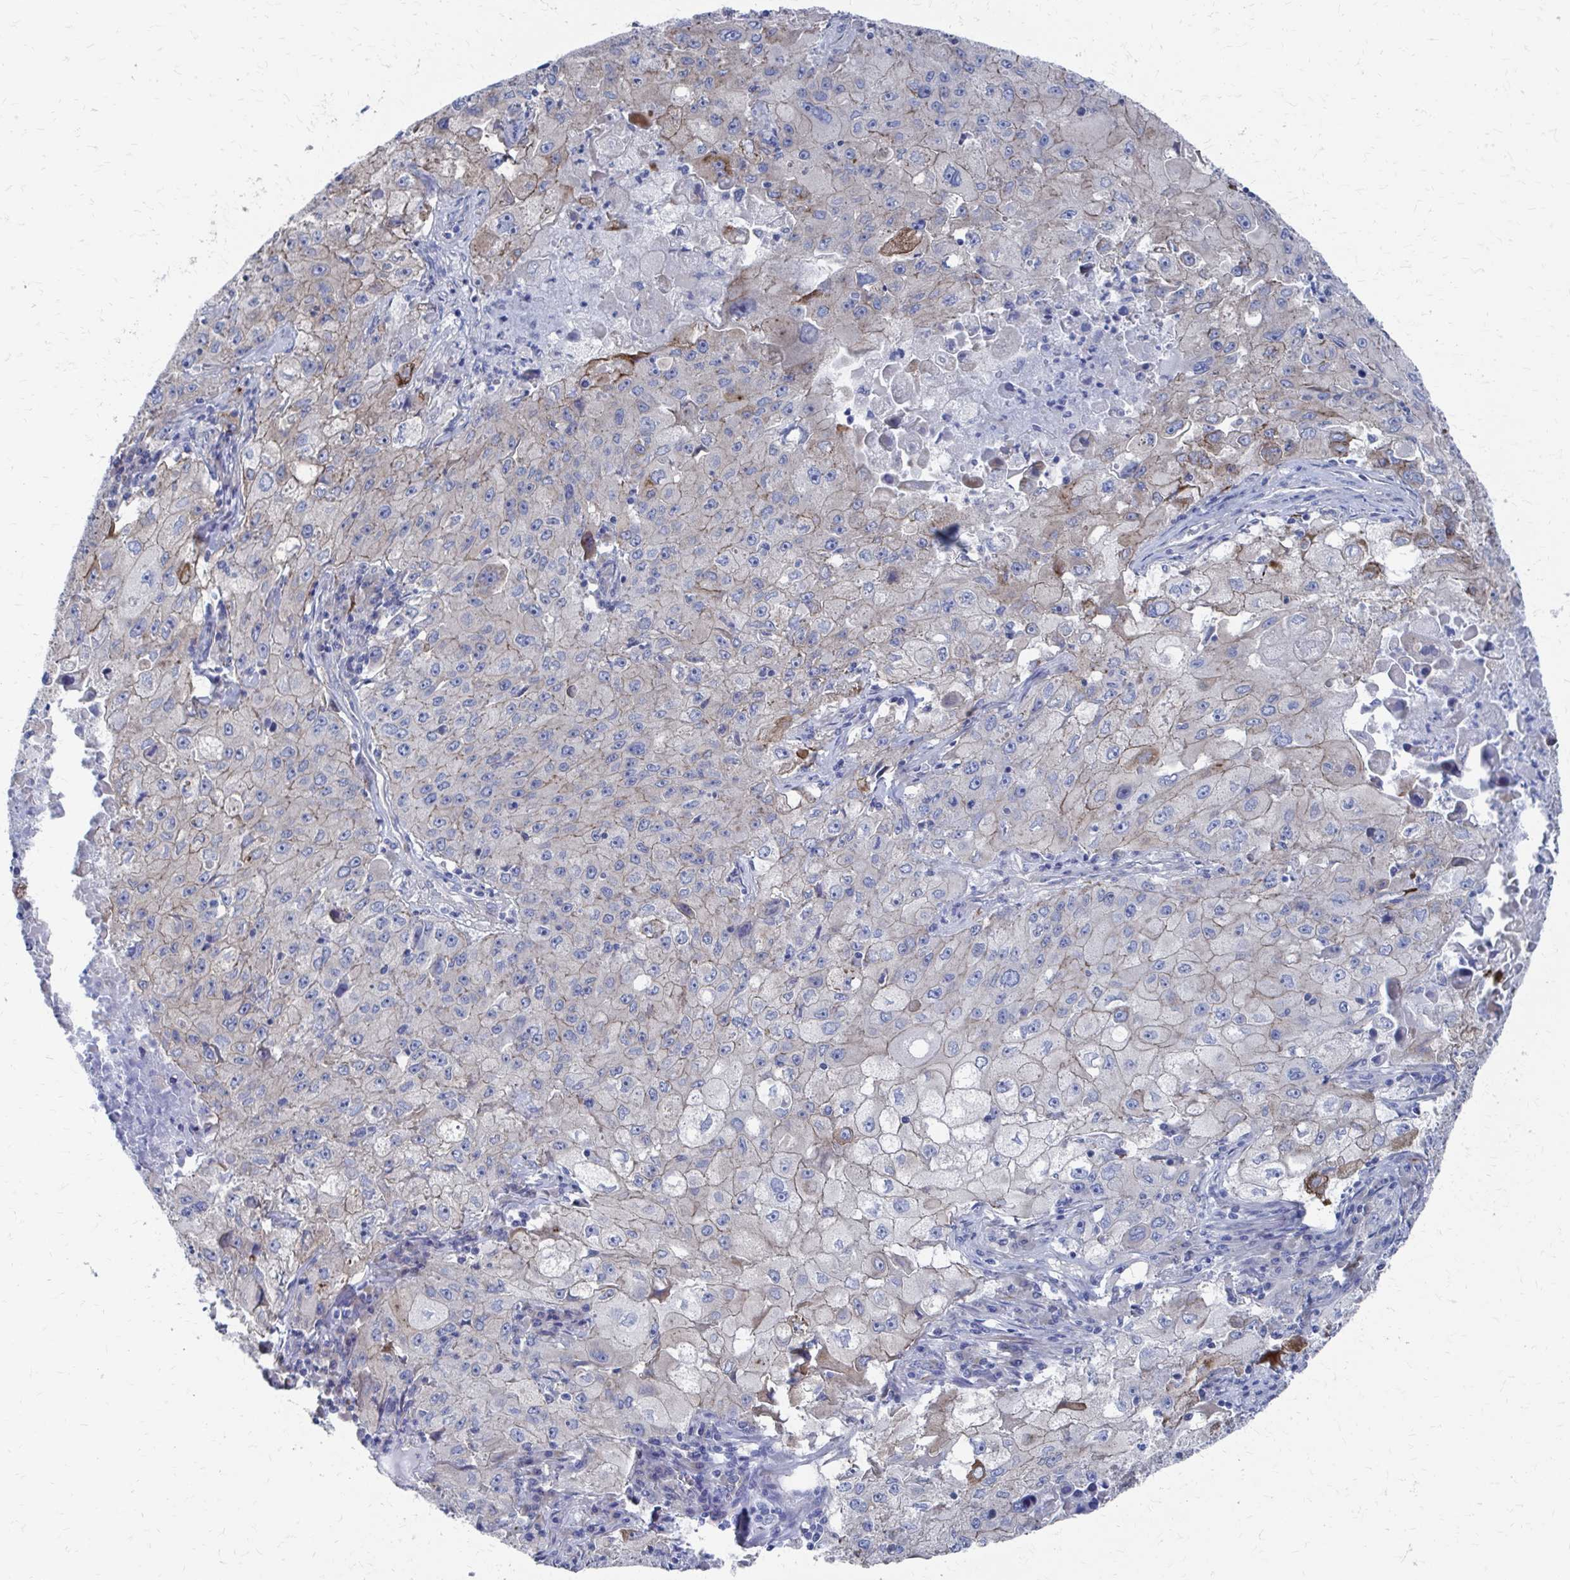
{"staining": {"intensity": "weak", "quantity": "<25%", "location": "cytoplasmic/membranous"}, "tissue": "lung cancer", "cell_type": "Tumor cells", "image_type": "cancer", "snomed": [{"axis": "morphology", "description": "Squamous cell carcinoma, NOS"}, {"axis": "topography", "description": "Lung"}], "caption": "A photomicrograph of lung squamous cell carcinoma stained for a protein displays no brown staining in tumor cells.", "gene": "PLEKHG7", "patient": {"sex": "male", "age": 63}}